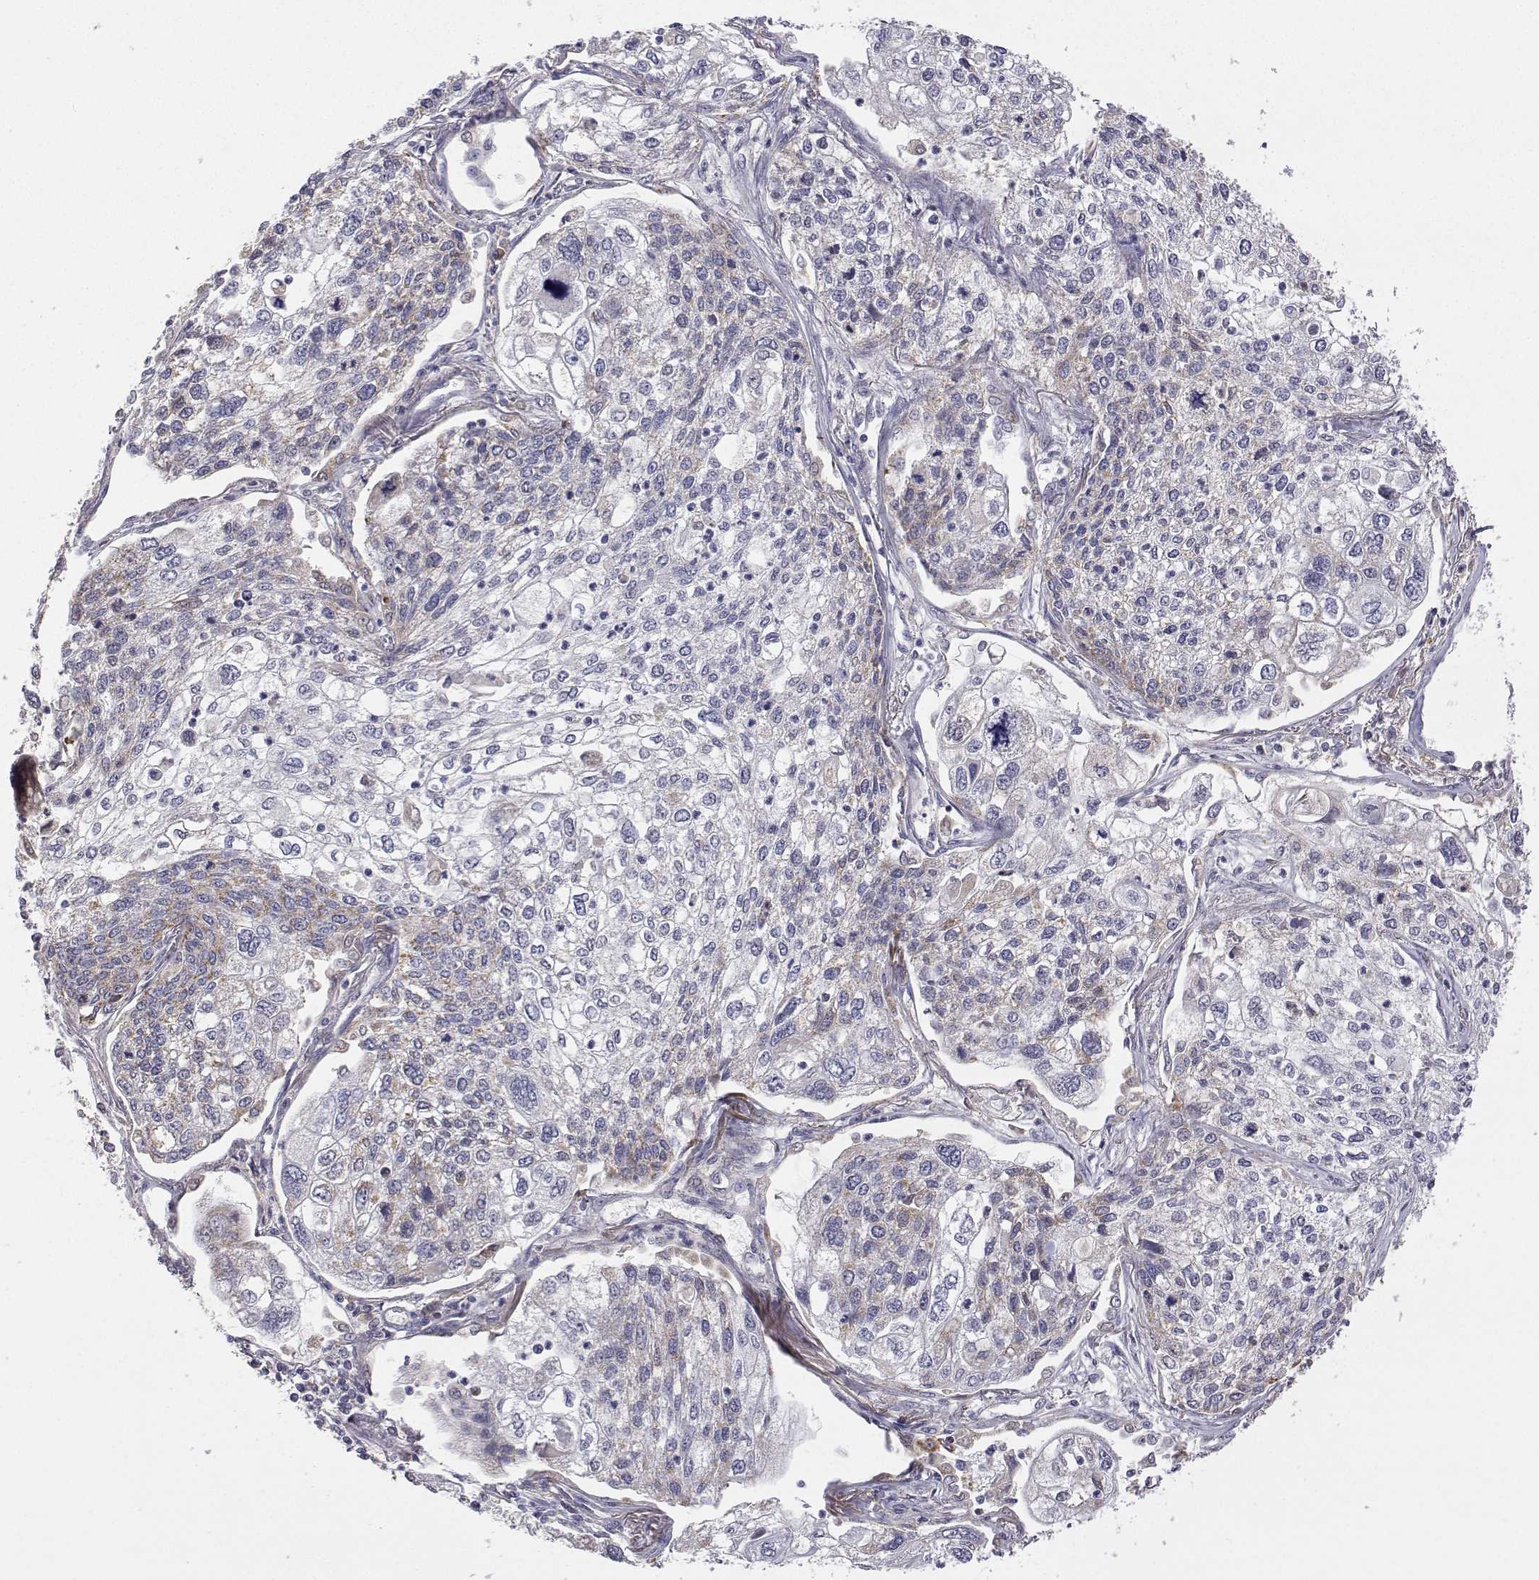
{"staining": {"intensity": "weak", "quantity": "<25%", "location": "cytoplasmic/membranous"}, "tissue": "lung cancer", "cell_type": "Tumor cells", "image_type": "cancer", "snomed": [{"axis": "morphology", "description": "Squamous cell carcinoma, NOS"}, {"axis": "topography", "description": "Lung"}], "caption": "The photomicrograph demonstrates no significant positivity in tumor cells of lung squamous cell carcinoma. (Immunohistochemistry, brightfield microscopy, high magnification).", "gene": "MRPL3", "patient": {"sex": "male", "age": 74}}